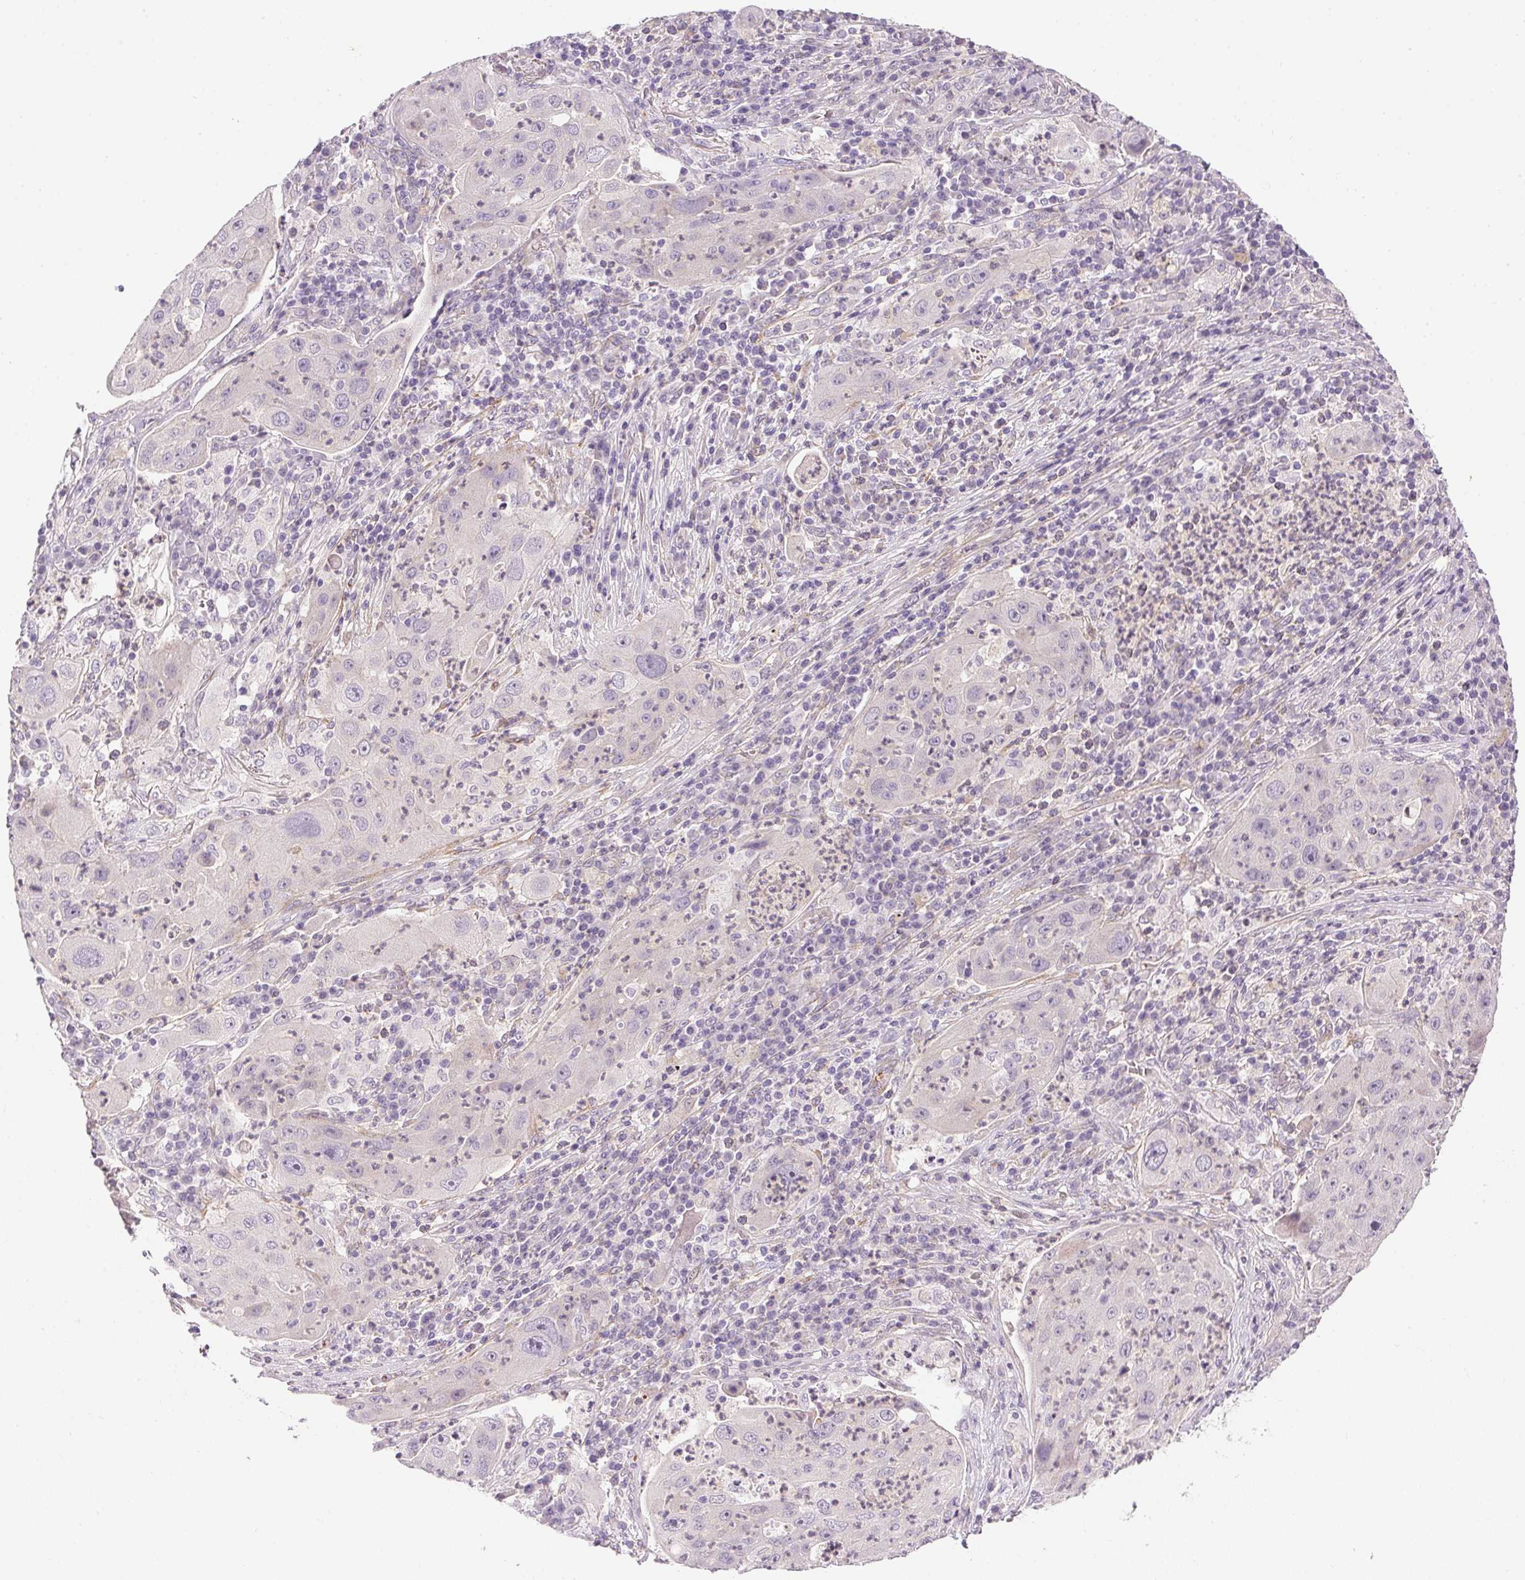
{"staining": {"intensity": "negative", "quantity": "none", "location": "none"}, "tissue": "lung cancer", "cell_type": "Tumor cells", "image_type": "cancer", "snomed": [{"axis": "morphology", "description": "Squamous cell carcinoma, NOS"}, {"axis": "topography", "description": "Lung"}], "caption": "The micrograph demonstrates no significant staining in tumor cells of lung cancer (squamous cell carcinoma). The staining was performed using DAB (3,3'-diaminobenzidine) to visualize the protein expression in brown, while the nuclei were stained in blue with hematoxylin (Magnification: 20x).", "gene": "PRL", "patient": {"sex": "female", "age": 59}}